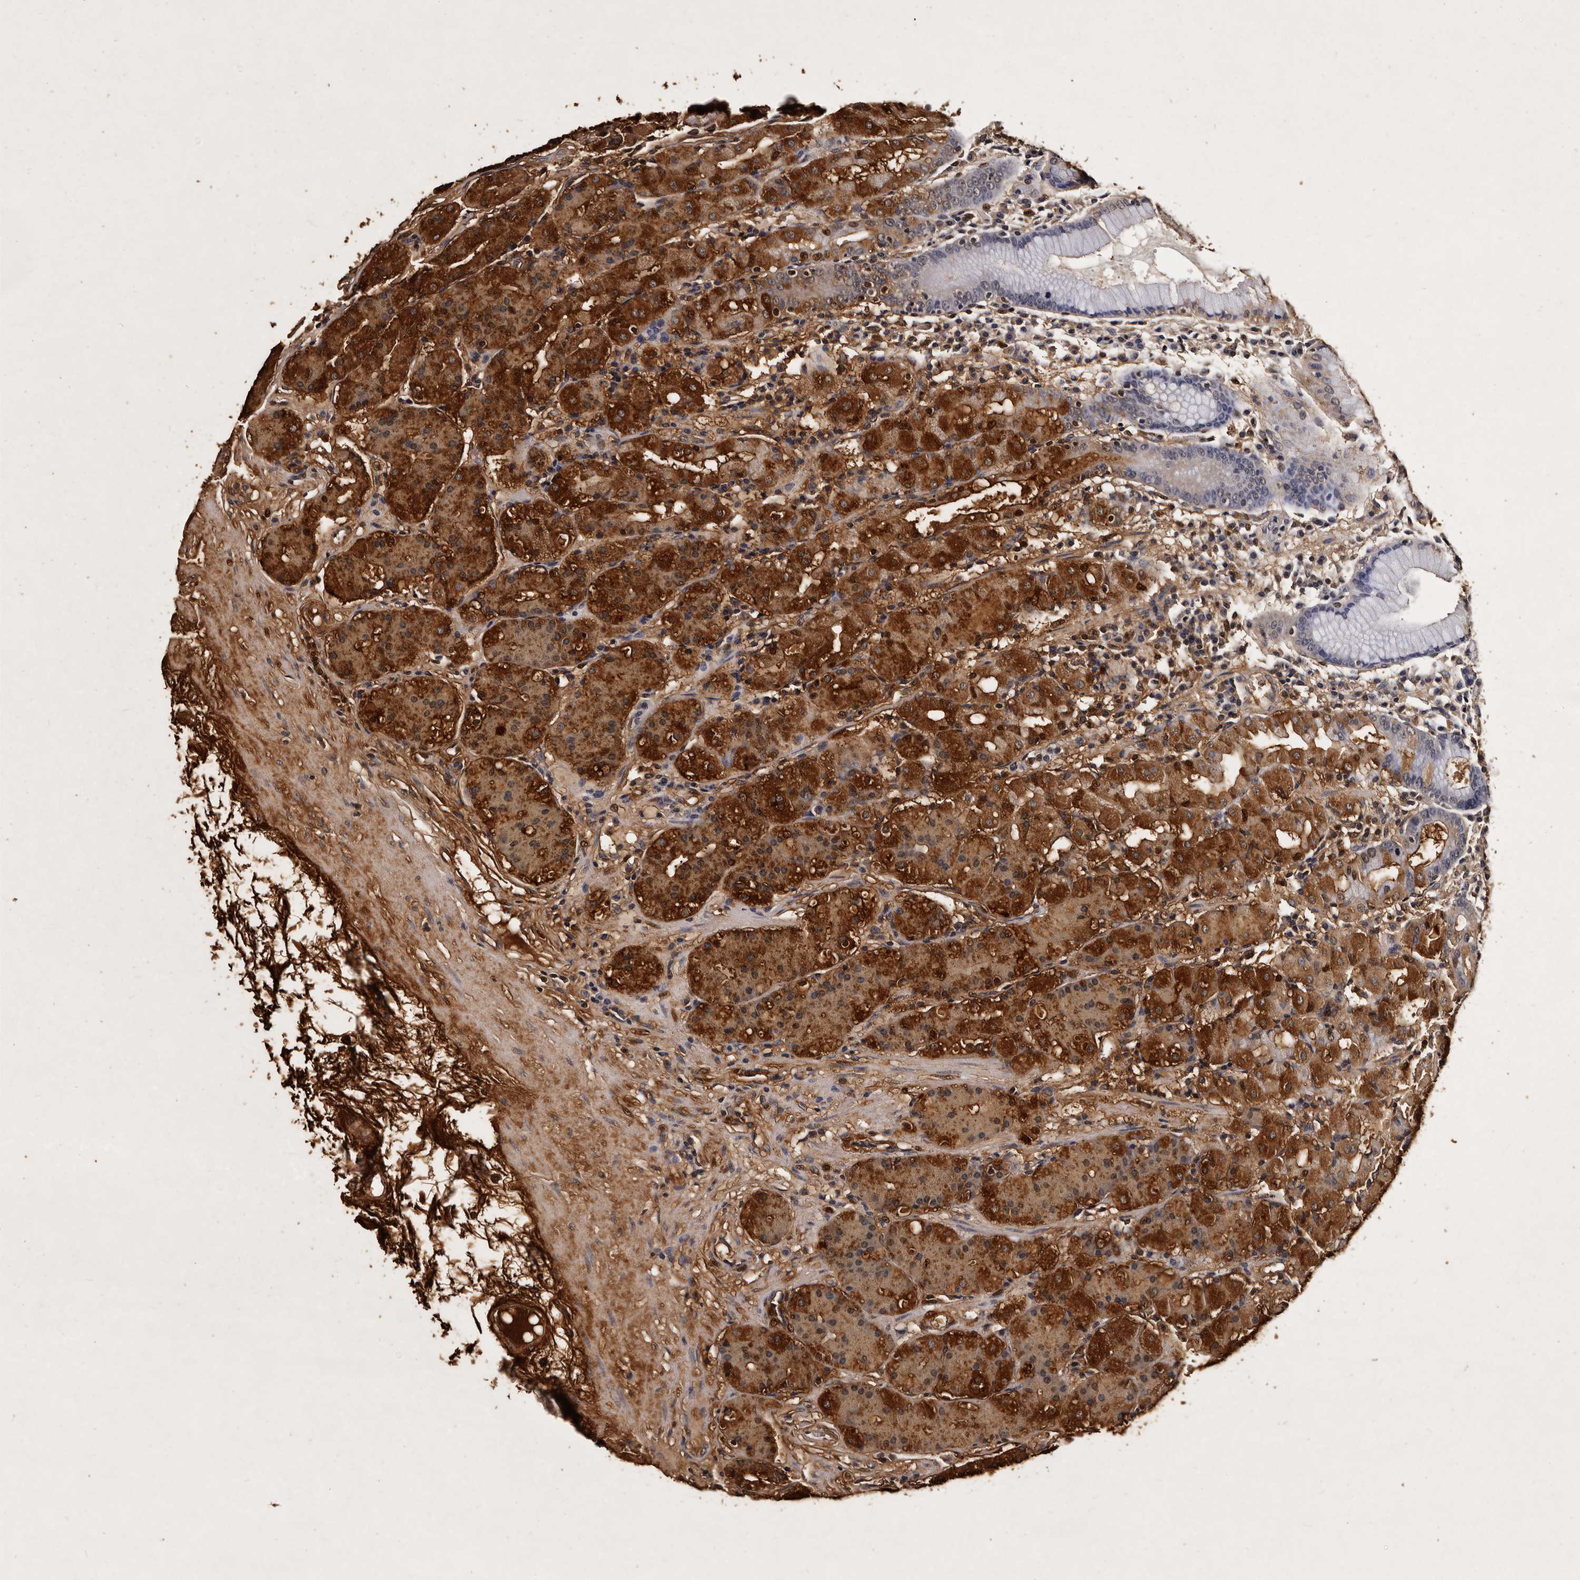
{"staining": {"intensity": "strong", "quantity": ">75%", "location": "cytoplasmic/membranous,nuclear"}, "tissue": "stomach", "cell_type": "Glandular cells", "image_type": "normal", "snomed": [{"axis": "morphology", "description": "Normal tissue, NOS"}, {"axis": "topography", "description": "Stomach, lower"}], "caption": "An immunohistochemistry histopathology image of normal tissue is shown. Protein staining in brown highlights strong cytoplasmic/membranous,nuclear positivity in stomach within glandular cells.", "gene": "PARS2", "patient": {"sex": "female", "age": 56}}